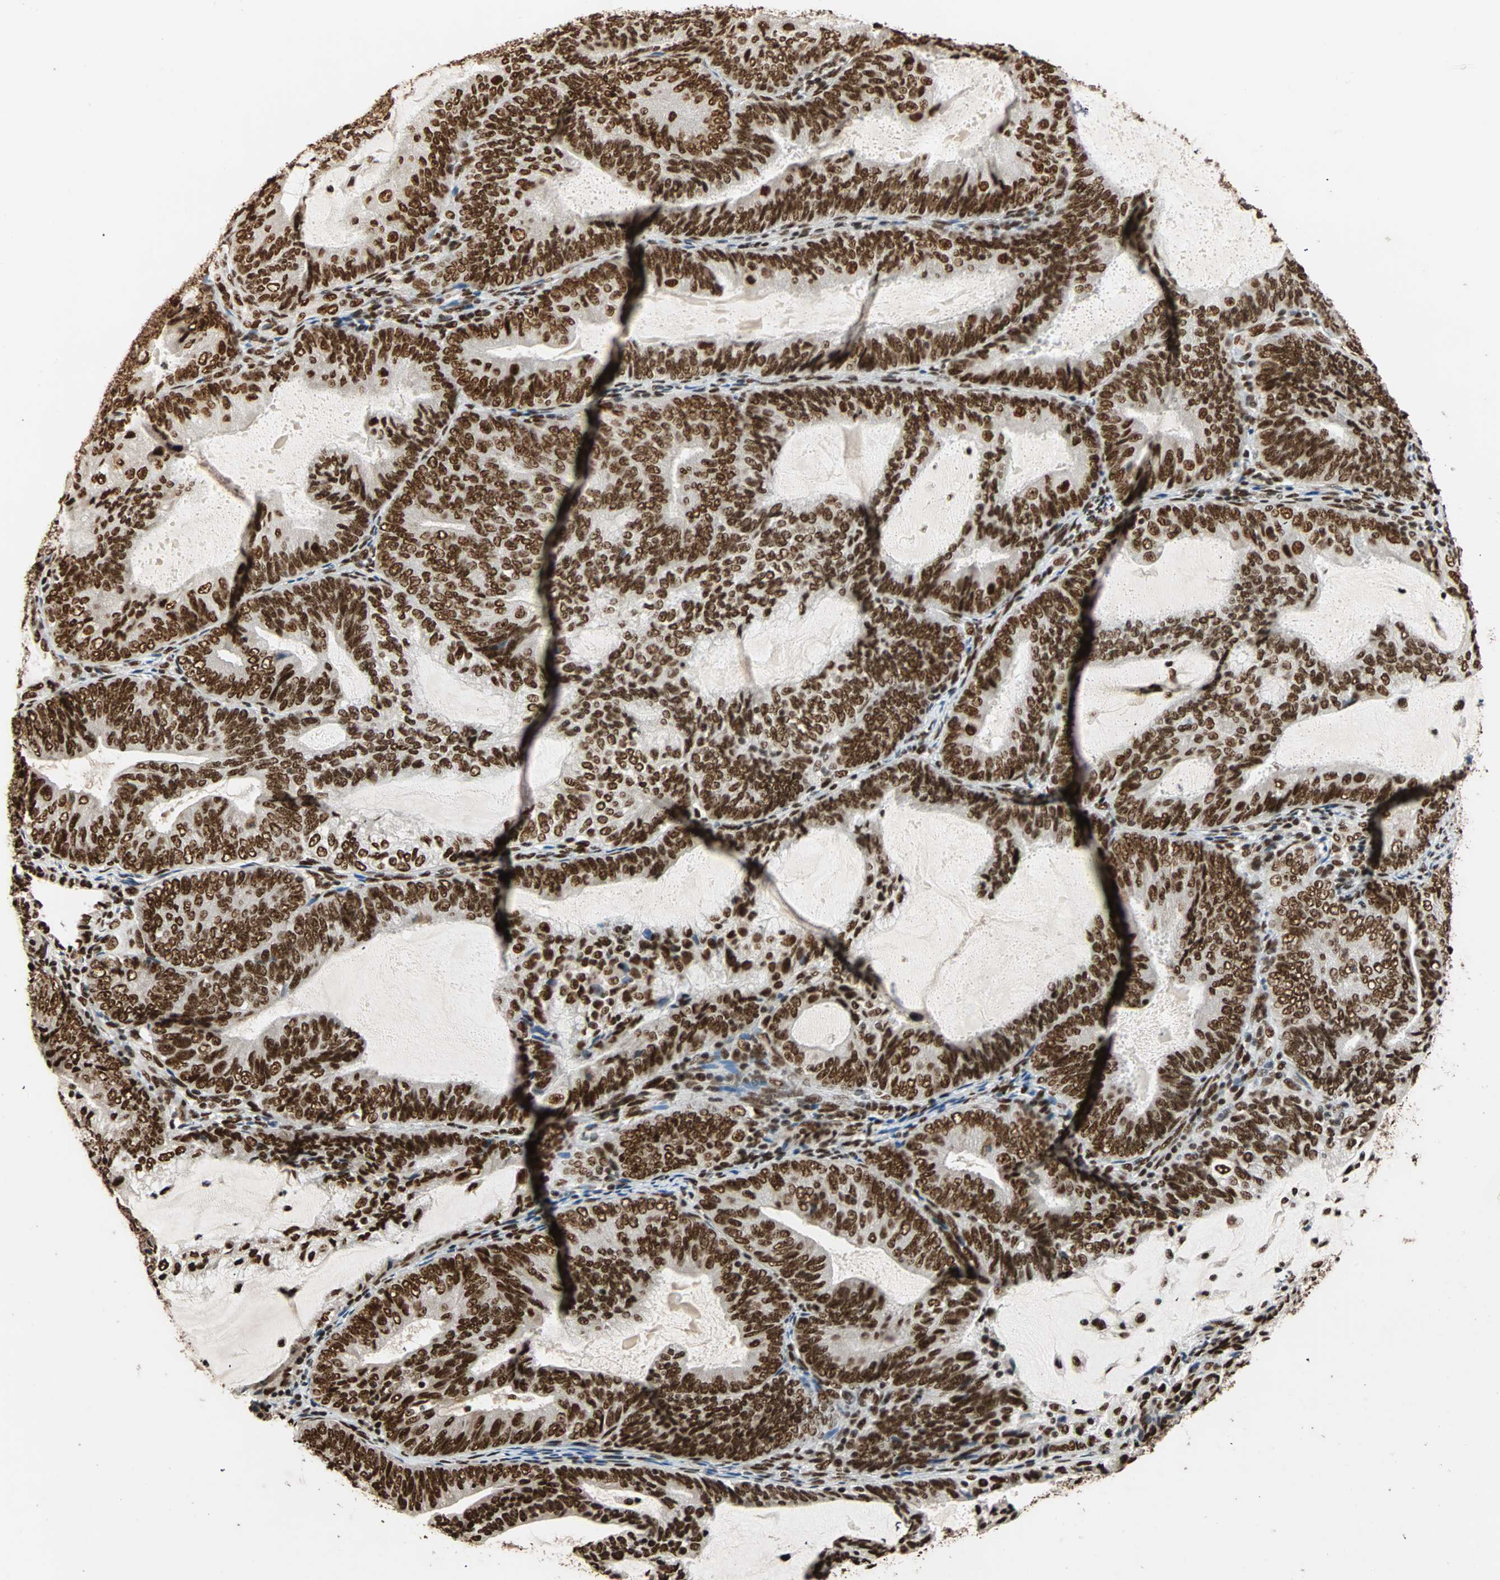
{"staining": {"intensity": "strong", "quantity": ">75%", "location": "nuclear"}, "tissue": "endometrial cancer", "cell_type": "Tumor cells", "image_type": "cancer", "snomed": [{"axis": "morphology", "description": "Adenocarcinoma, NOS"}, {"axis": "topography", "description": "Endometrium"}], "caption": "About >75% of tumor cells in endometrial adenocarcinoma demonstrate strong nuclear protein staining as visualized by brown immunohistochemical staining.", "gene": "ILF2", "patient": {"sex": "female", "age": 81}}